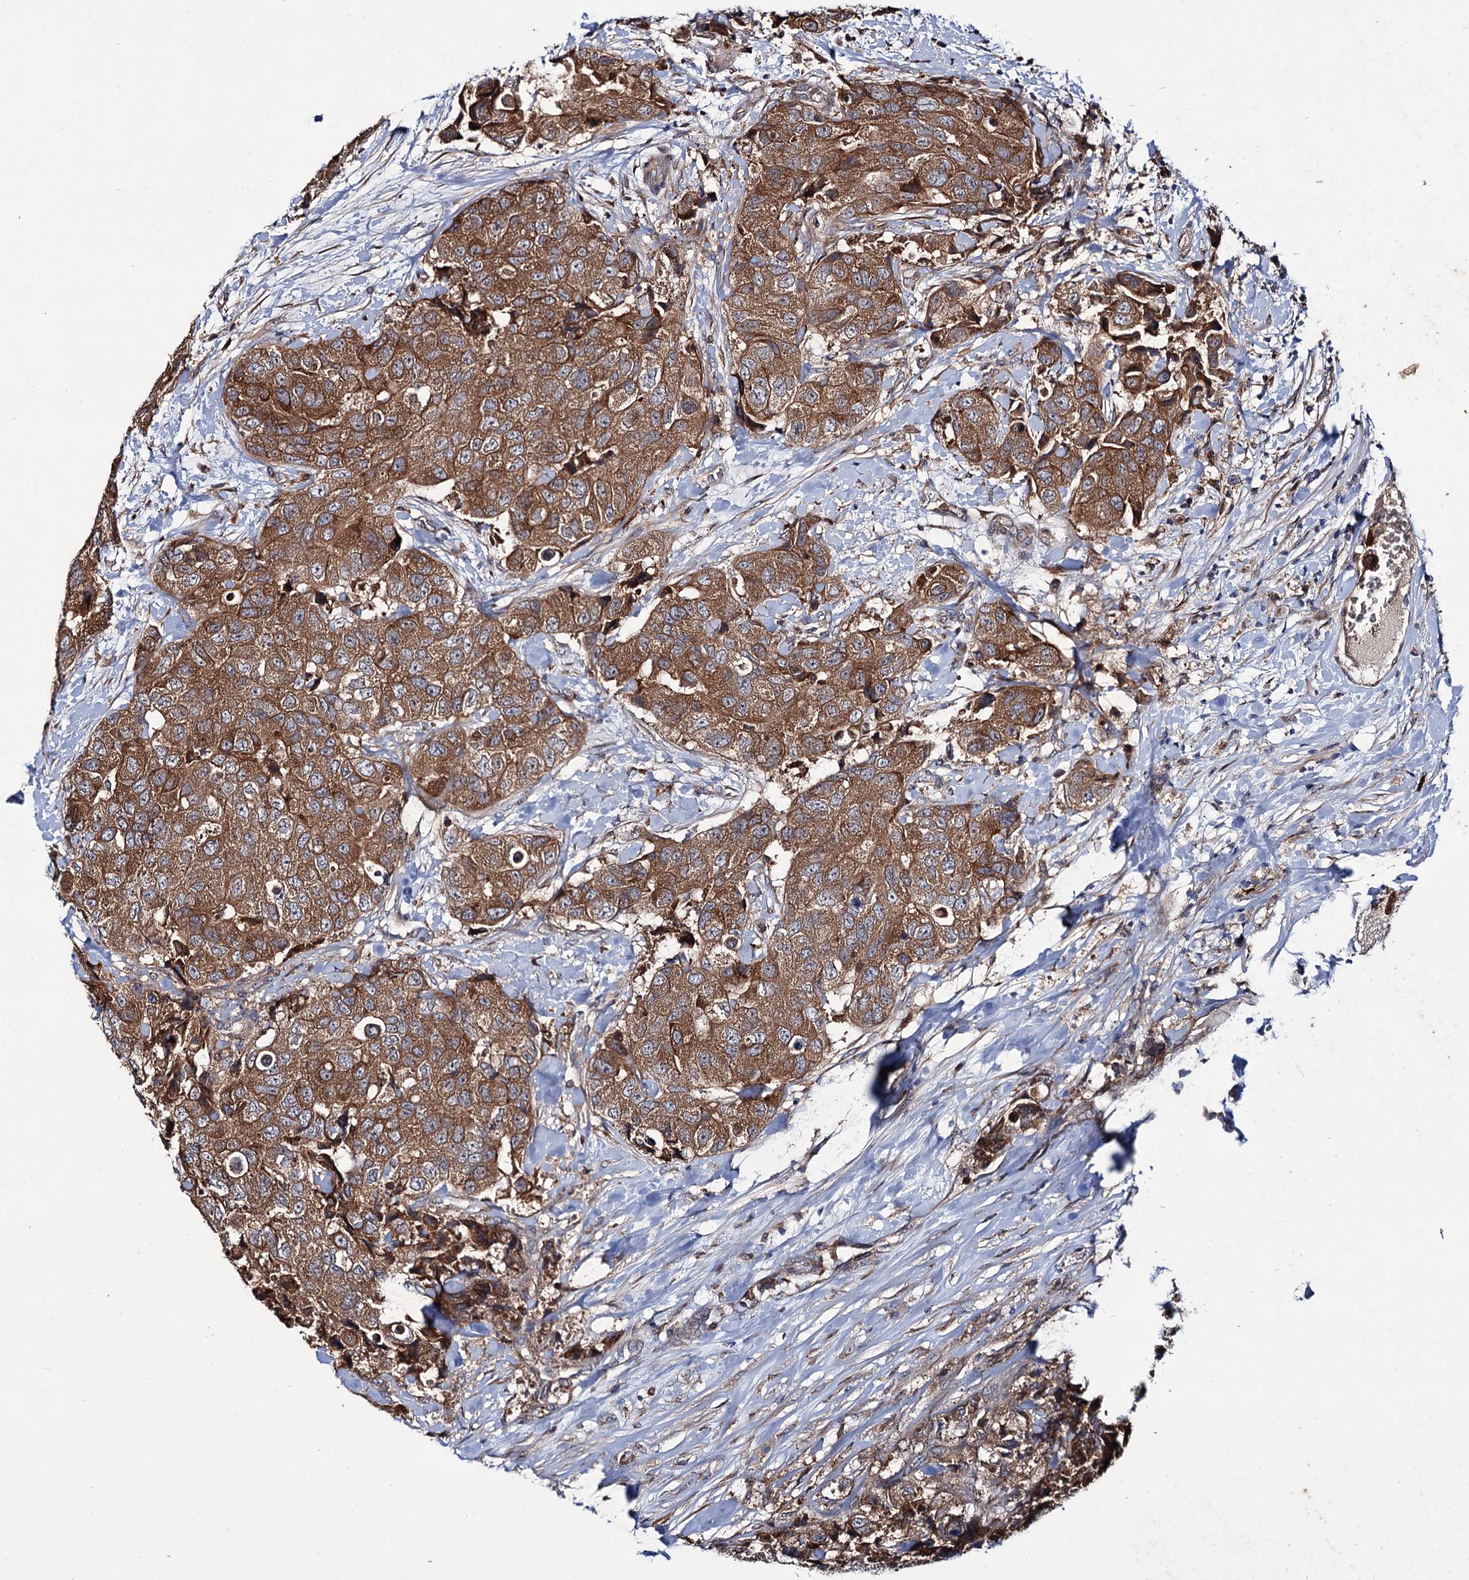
{"staining": {"intensity": "moderate", "quantity": ">75%", "location": "cytoplasmic/membranous"}, "tissue": "breast cancer", "cell_type": "Tumor cells", "image_type": "cancer", "snomed": [{"axis": "morphology", "description": "Duct carcinoma"}, {"axis": "topography", "description": "Breast"}], "caption": "A micrograph showing moderate cytoplasmic/membranous staining in about >75% of tumor cells in breast infiltrating ductal carcinoma, as visualized by brown immunohistochemical staining.", "gene": "PTPN3", "patient": {"sex": "female", "age": 62}}